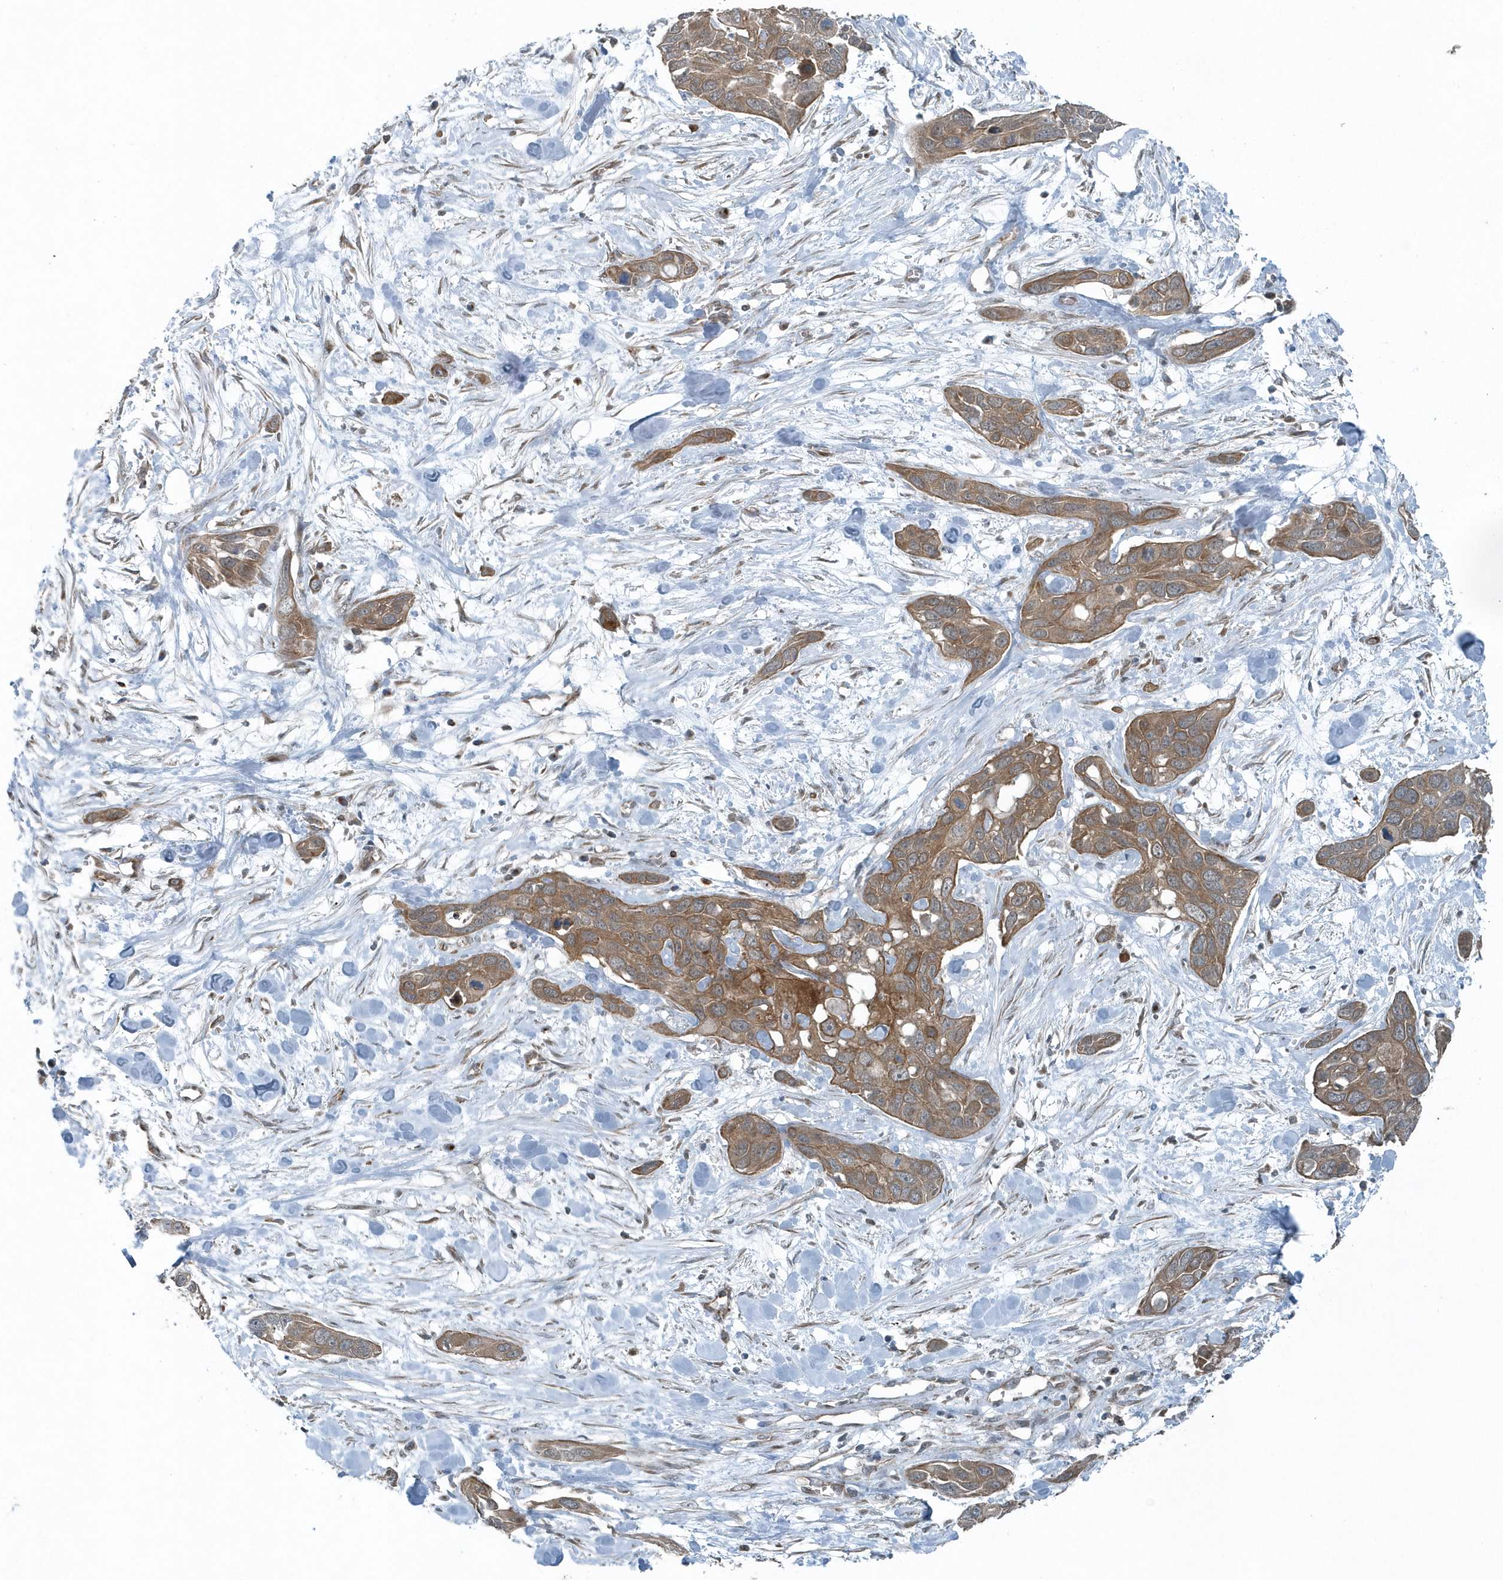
{"staining": {"intensity": "moderate", "quantity": ">75%", "location": "cytoplasmic/membranous"}, "tissue": "pancreatic cancer", "cell_type": "Tumor cells", "image_type": "cancer", "snomed": [{"axis": "morphology", "description": "Adenocarcinoma, NOS"}, {"axis": "topography", "description": "Pancreas"}], "caption": "Immunohistochemical staining of human pancreatic cancer demonstrates moderate cytoplasmic/membranous protein expression in about >75% of tumor cells. The staining was performed using DAB to visualize the protein expression in brown, while the nuclei were stained in blue with hematoxylin (Magnification: 20x).", "gene": "GCC2", "patient": {"sex": "female", "age": 60}}